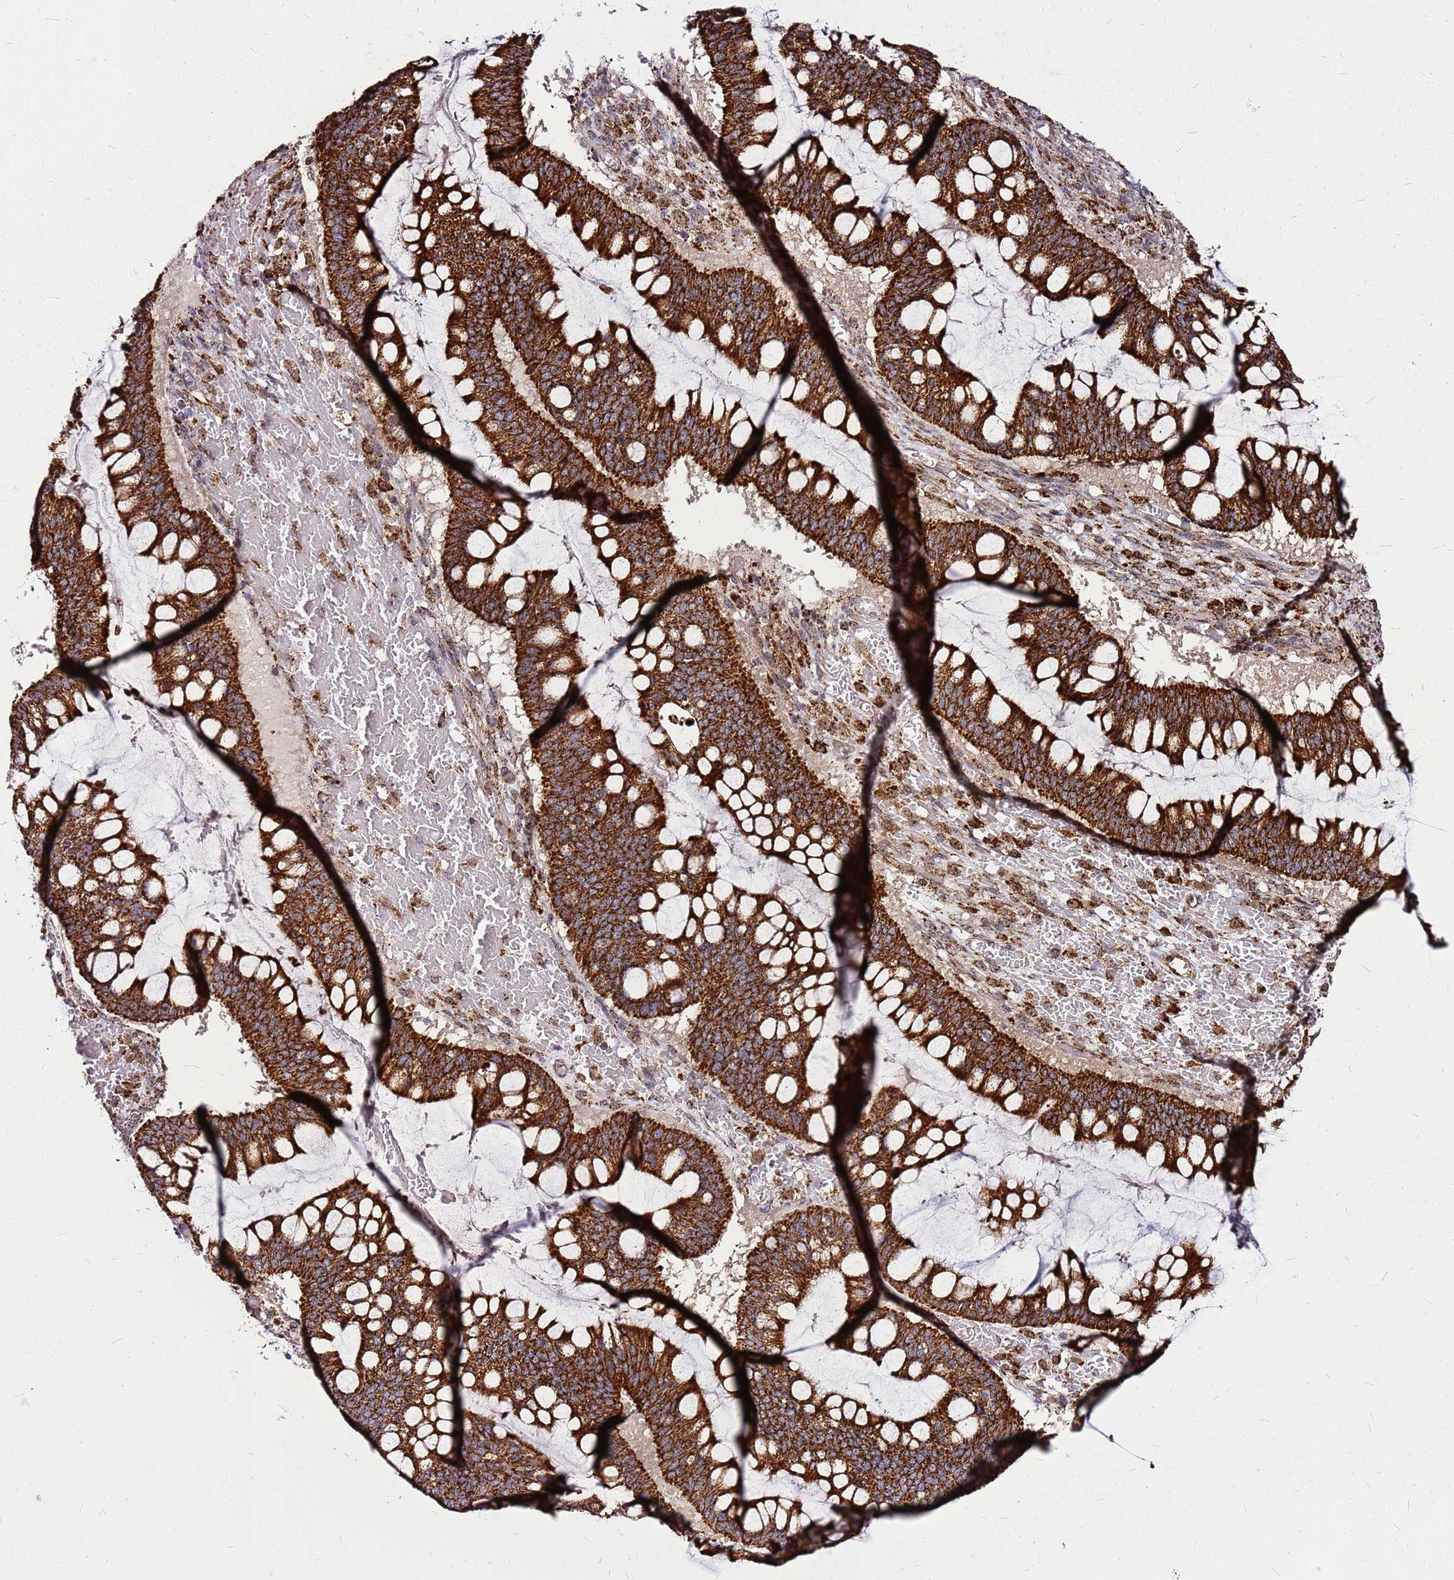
{"staining": {"intensity": "strong", "quantity": ">75%", "location": "cytoplasmic/membranous"}, "tissue": "ovarian cancer", "cell_type": "Tumor cells", "image_type": "cancer", "snomed": [{"axis": "morphology", "description": "Cystadenocarcinoma, mucinous, NOS"}, {"axis": "topography", "description": "Ovary"}], "caption": "This photomicrograph demonstrates ovarian mucinous cystadenocarcinoma stained with immunohistochemistry (IHC) to label a protein in brown. The cytoplasmic/membranous of tumor cells show strong positivity for the protein. Nuclei are counter-stained blue.", "gene": "OR51T1", "patient": {"sex": "female", "age": 73}}